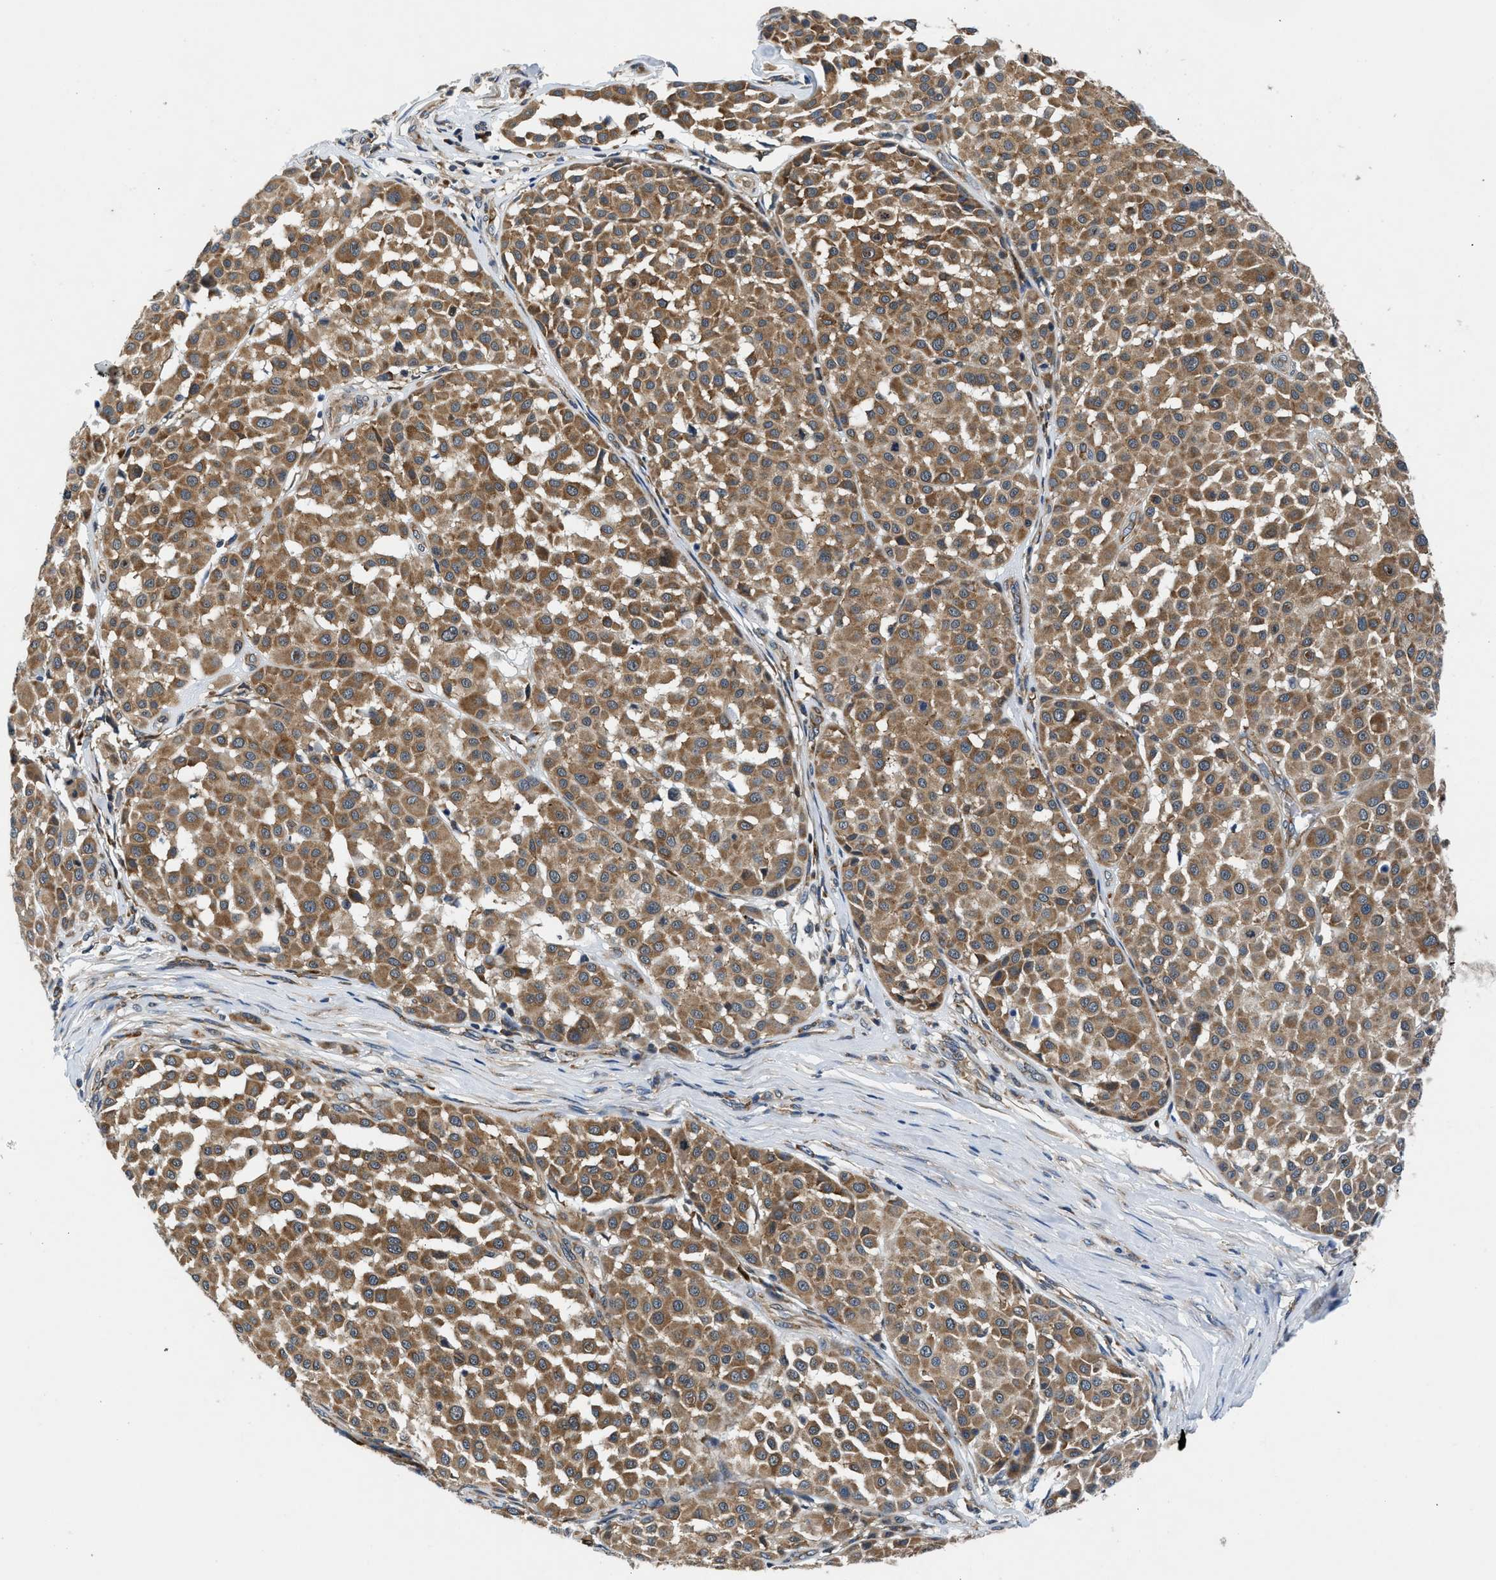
{"staining": {"intensity": "moderate", "quantity": ">75%", "location": "cytoplasmic/membranous"}, "tissue": "melanoma", "cell_type": "Tumor cells", "image_type": "cancer", "snomed": [{"axis": "morphology", "description": "Malignant melanoma, Metastatic site"}, {"axis": "topography", "description": "Soft tissue"}], "caption": "Immunohistochemistry (IHC) micrograph of neoplastic tissue: melanoma stained using immunohistochemistry (IHC) shows medium levels of moderate protein expression localized specifically in the cytoplasmic/membranous of tumor cells, appearing as a cytoplasmic/membranous brown color.", "gene": "PA2G4", "patient": {"sex": "male", "age": 41}}